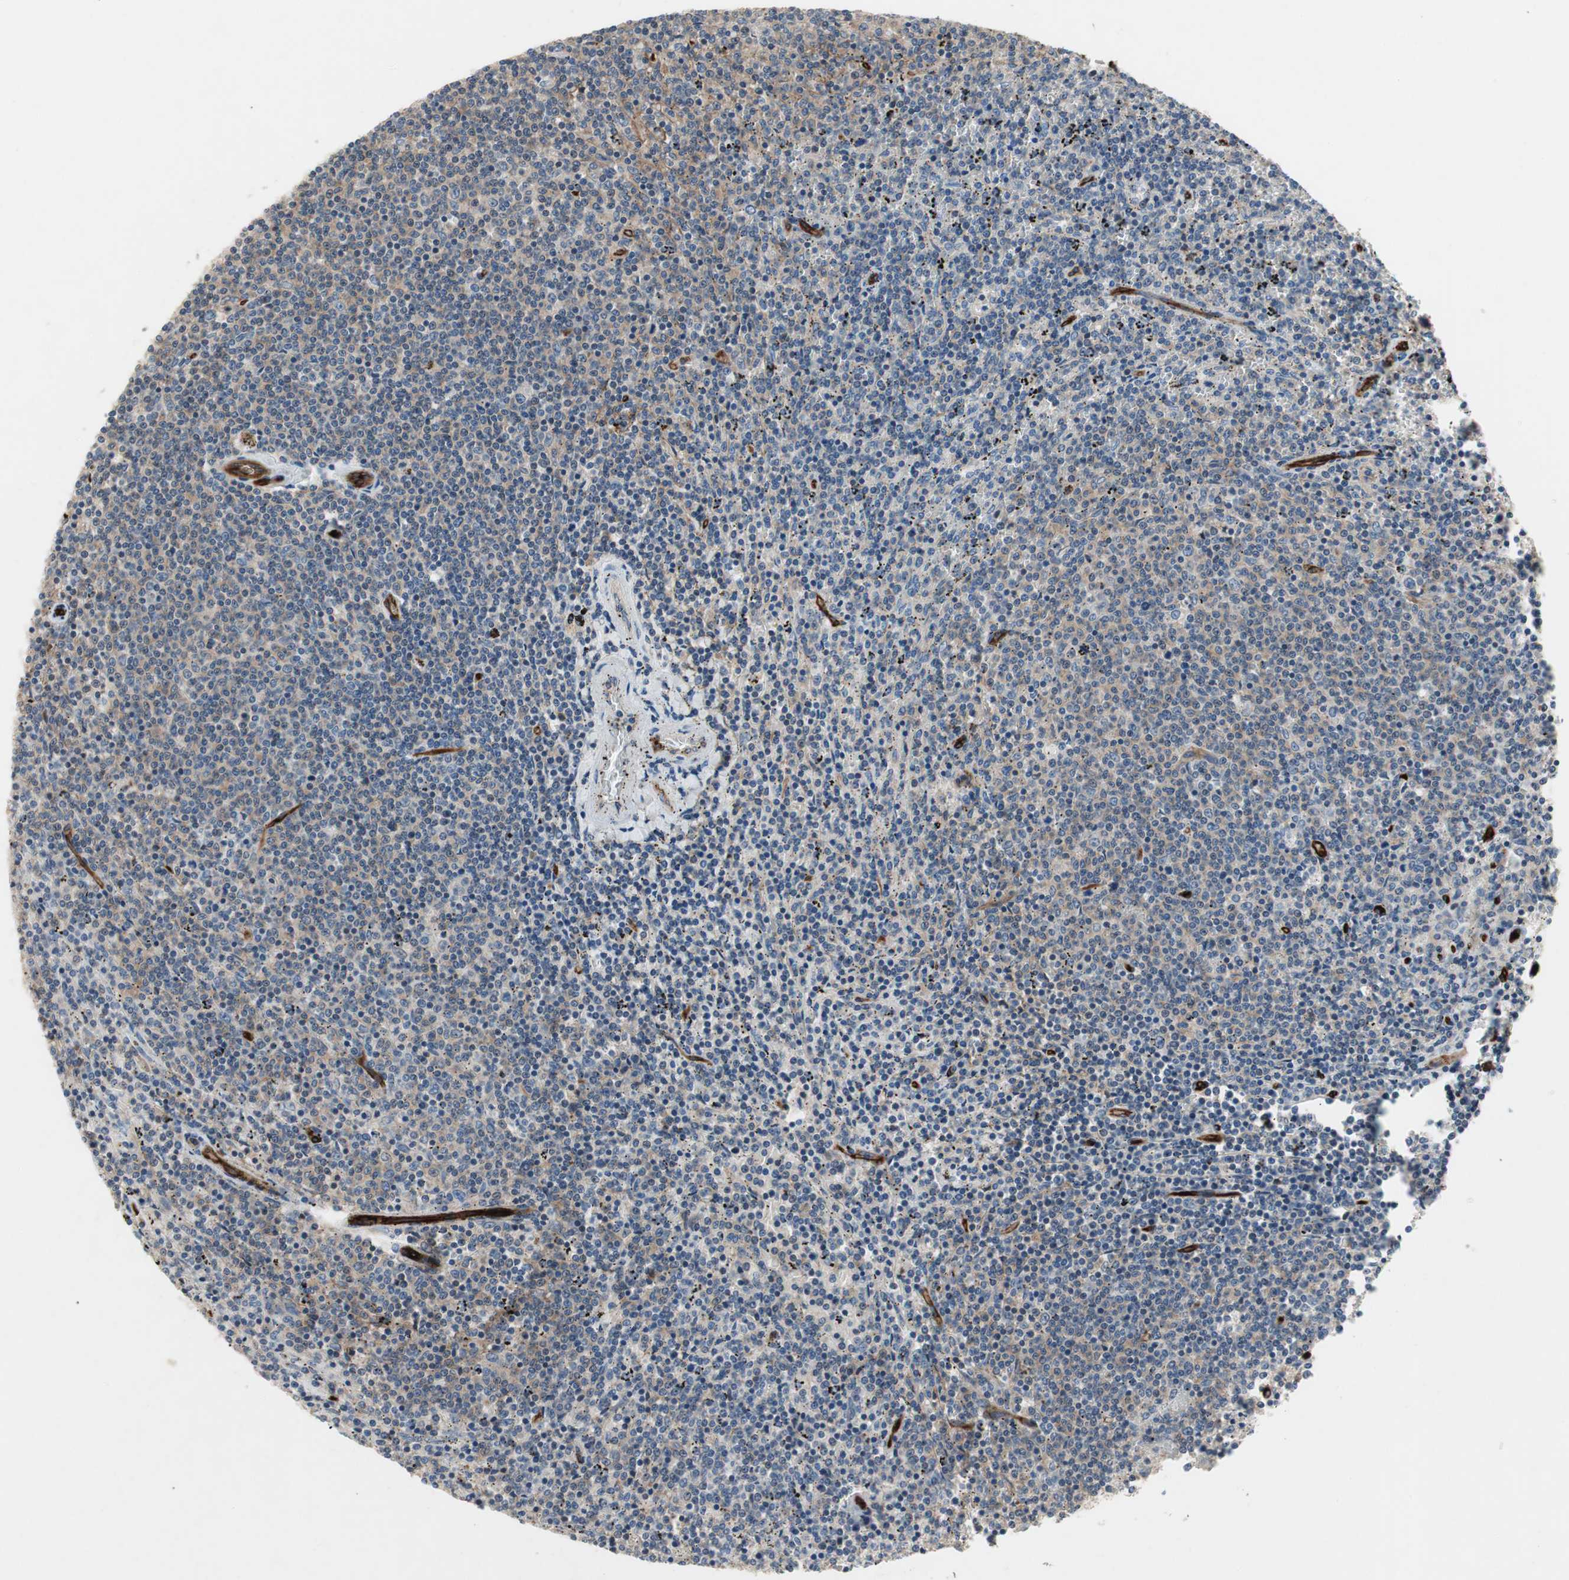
{"staining": {"intensity": "weak", "quantity": "<25%", "location": "cytoplasmic/membranous"}, "tissue": "lymphoma", "cell_type": "Tumor cells", "image_type": "cancer", "snomed": [{"axis": "morphology", "description": "Malignant lymphoma, non-Hodgkin's type, Low grade"}, {"axis": "topography", "description": "Spleen"}], "caption": "Immunohistochemistry (IHC) photomicrograph of lymphoma stained for a protein (brown), which exhibits no staining in tumor cells.", "gene": "ALPL", "patient": {"sex": "female", "age": 50}}